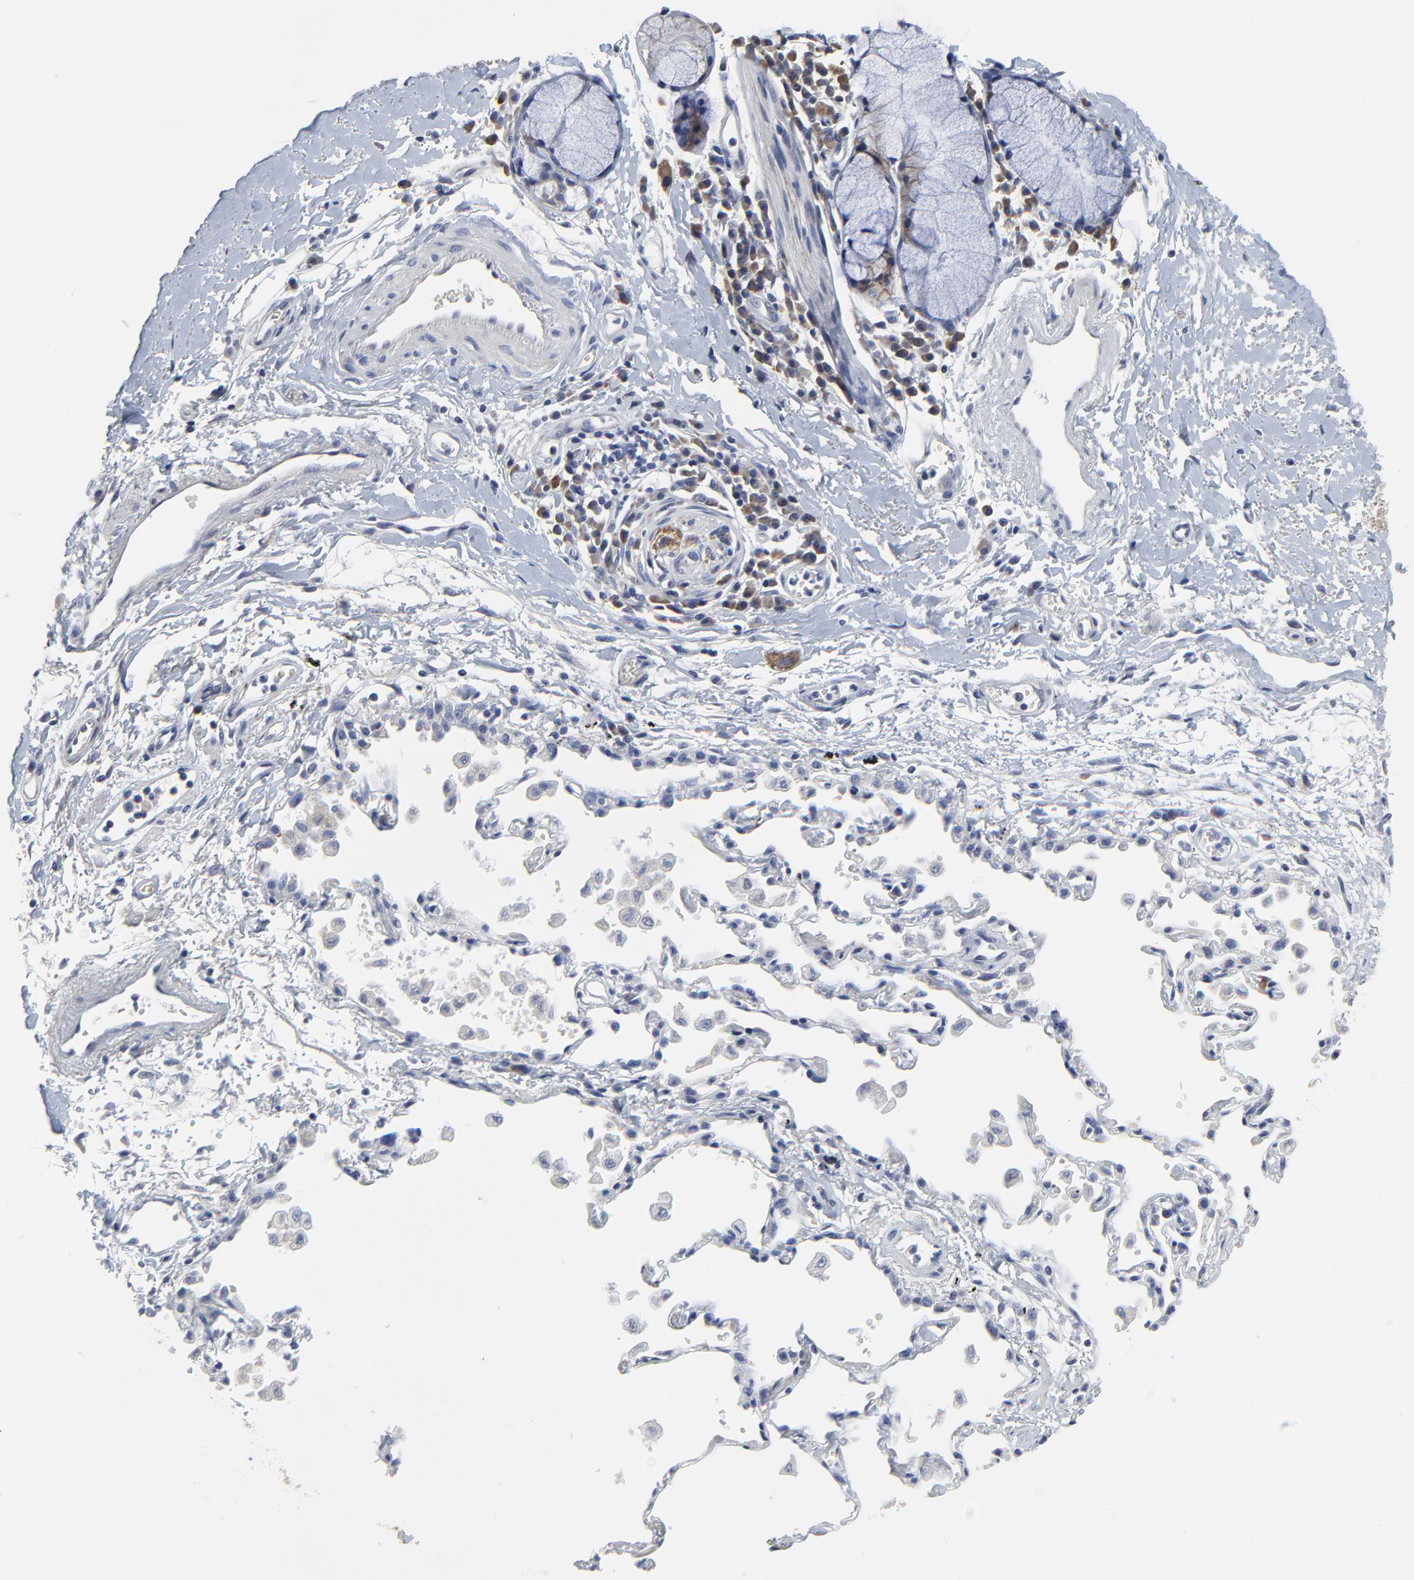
{"staining": {"intensity": "negative", "quantity": "none", "location": "none"}, "tissue": "adipose tissue", "cell_type": "Adipocytes", "image_type": "normal", "snomed": [{"axis": "morphology", "description": "Normal tissue, NOS"}, {"axis": "morphology", "description": "Adenocarcinoma, NOS"}, {"axis": "topography", "description": "Cartilage tissue"}, {"axis": "topography", "description": "Bronchus"}, {"axis": "topography", "description": "Lung"}], "caption": "An IHC histopathology image of benign adipose tissue is shown. There is no staining in adipocytes of adipose tissue.", "gene": "NLGN3", "patient": {"sex": "female", "age": 67}}